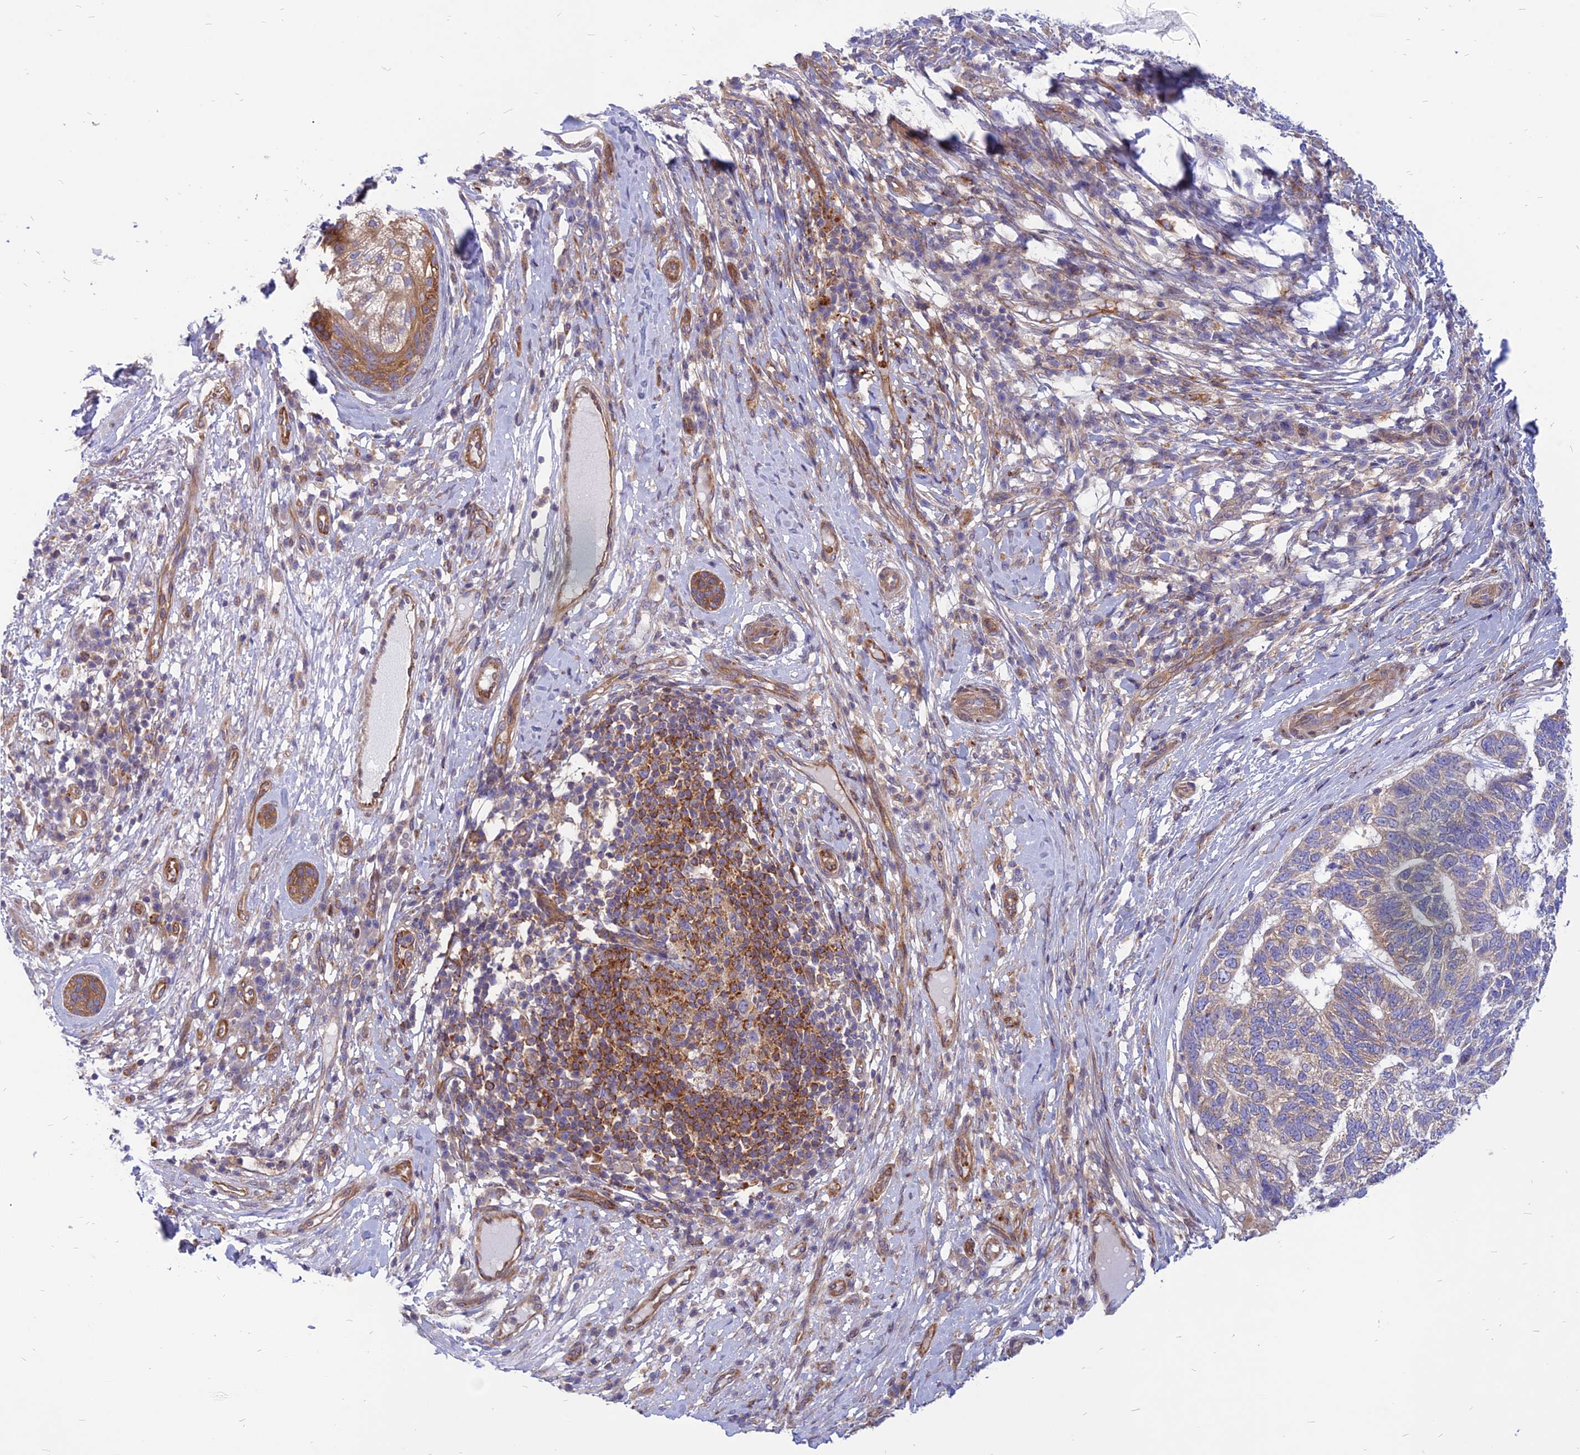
{"staining": {"intensity": "negative", "quantity": "none", "location": "none"}, "tissue": "skin cancer", "cell_type": "Tumor cells", "image_type": "cancer", "snomed": [{"axis": "morphology", "description": "Basal cell carcinoma"}, {"axis": "topography", "description": "Skin"}], "caption": "Skin basal cell carcinoma was stained to show a protein in brown. There is no significant expression in tumor cells.", "gene": "PHKA2", "patient": {"sex": "female", "age": 65}}